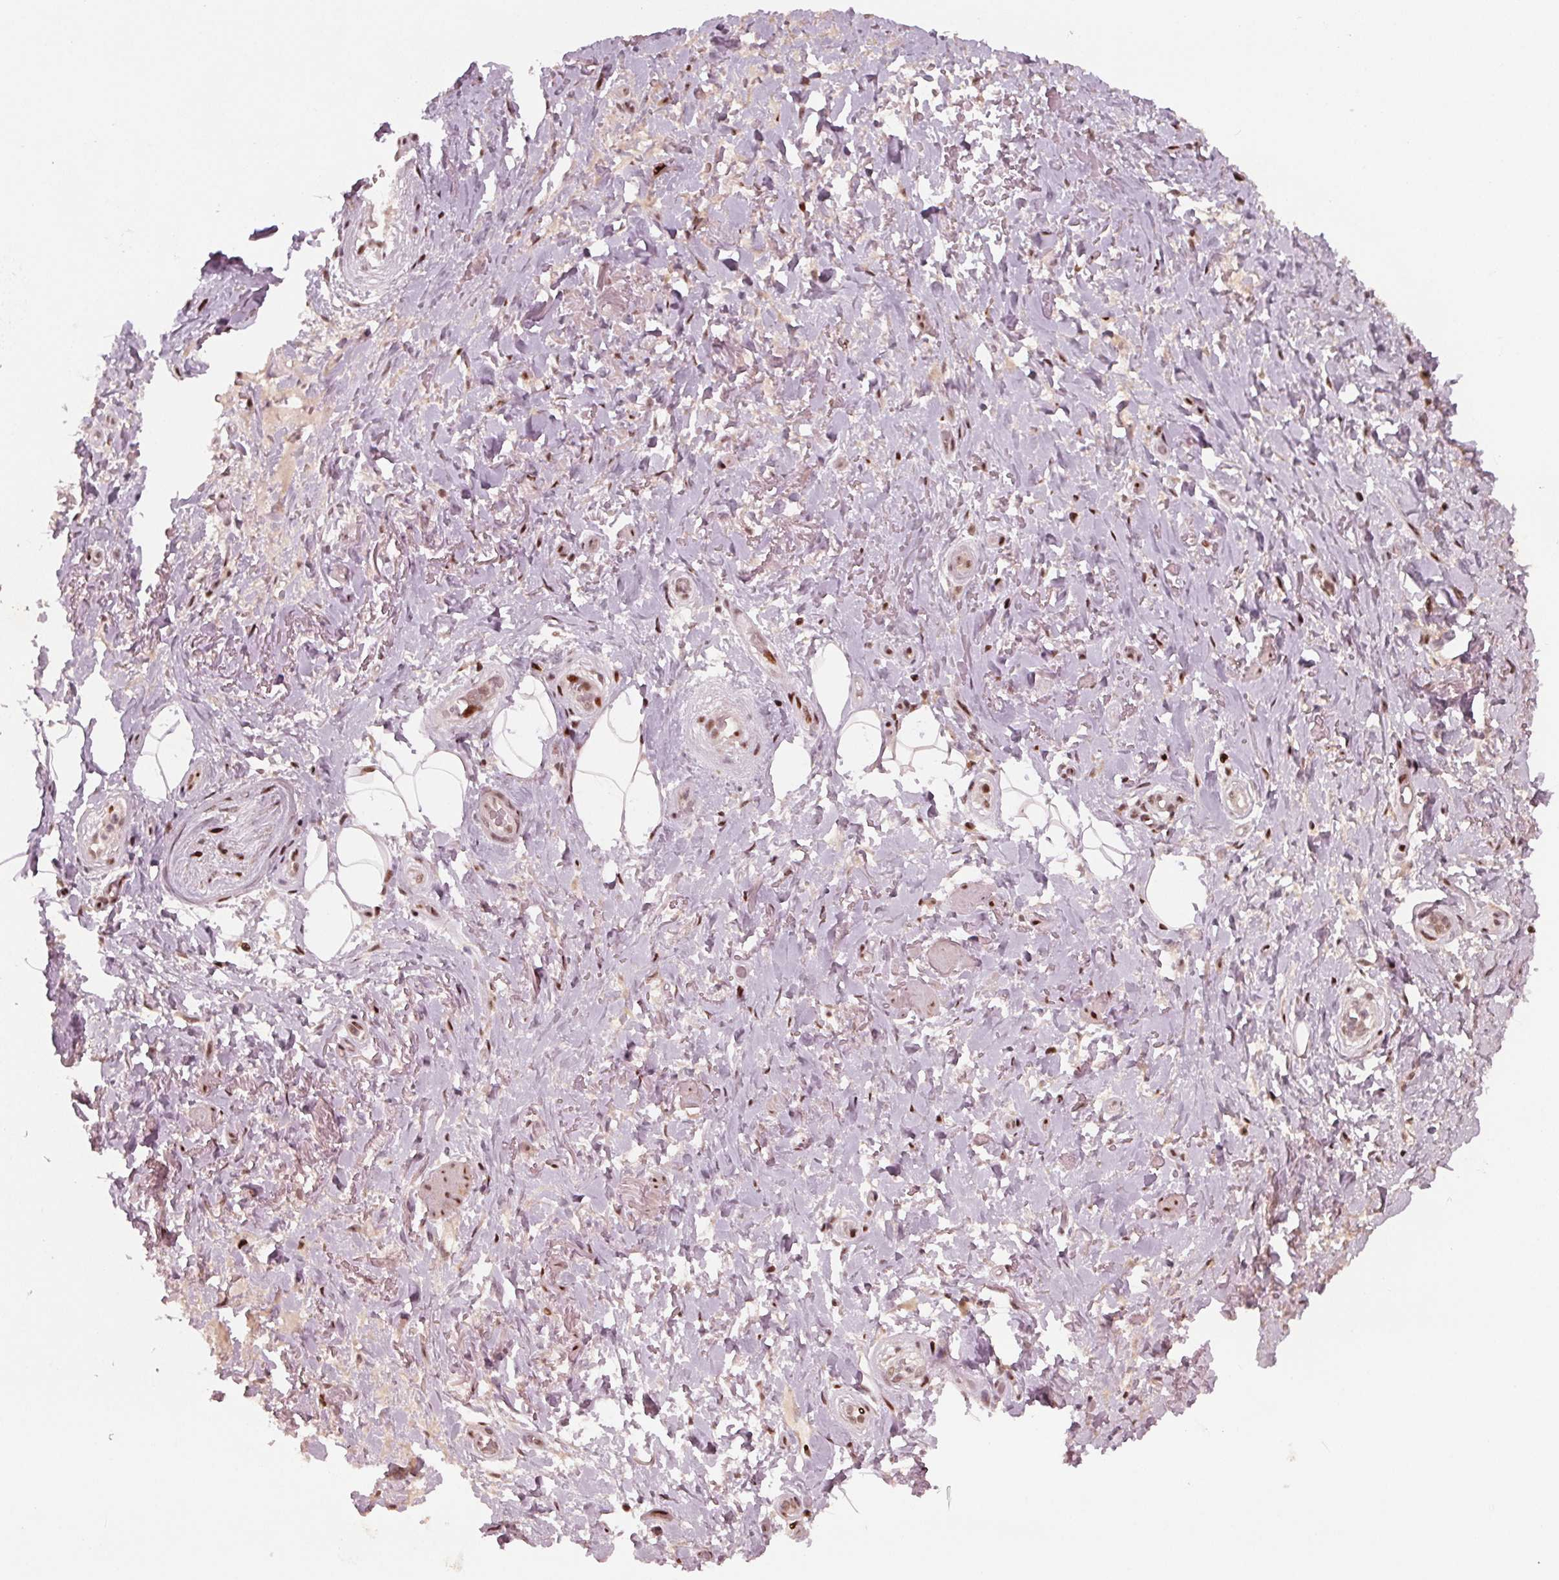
{"staining": {"intensity": "moderate", "quantity": "<25%", "location": "nuclear"}, "tissue": "adipose tissue", "cell_type": "Adipocytes", "image_type": "normal", "snomed": [{"axis": "morphology", "description": "Normal tissue, NOS"}, {"axis": "topography", "description": "Anal"}, {"axis": "topography", "description": "Peripheral nerve tissue"}], "caption": "High-power microscopy captured an immunohistochemistry (IHC) image of unremarkable adipose tissue, revealing moderate nuclear staining in about <25% of adipocytes.", "gene": "SNRNP35", "patient": {"sex": "male", "age": 53}}